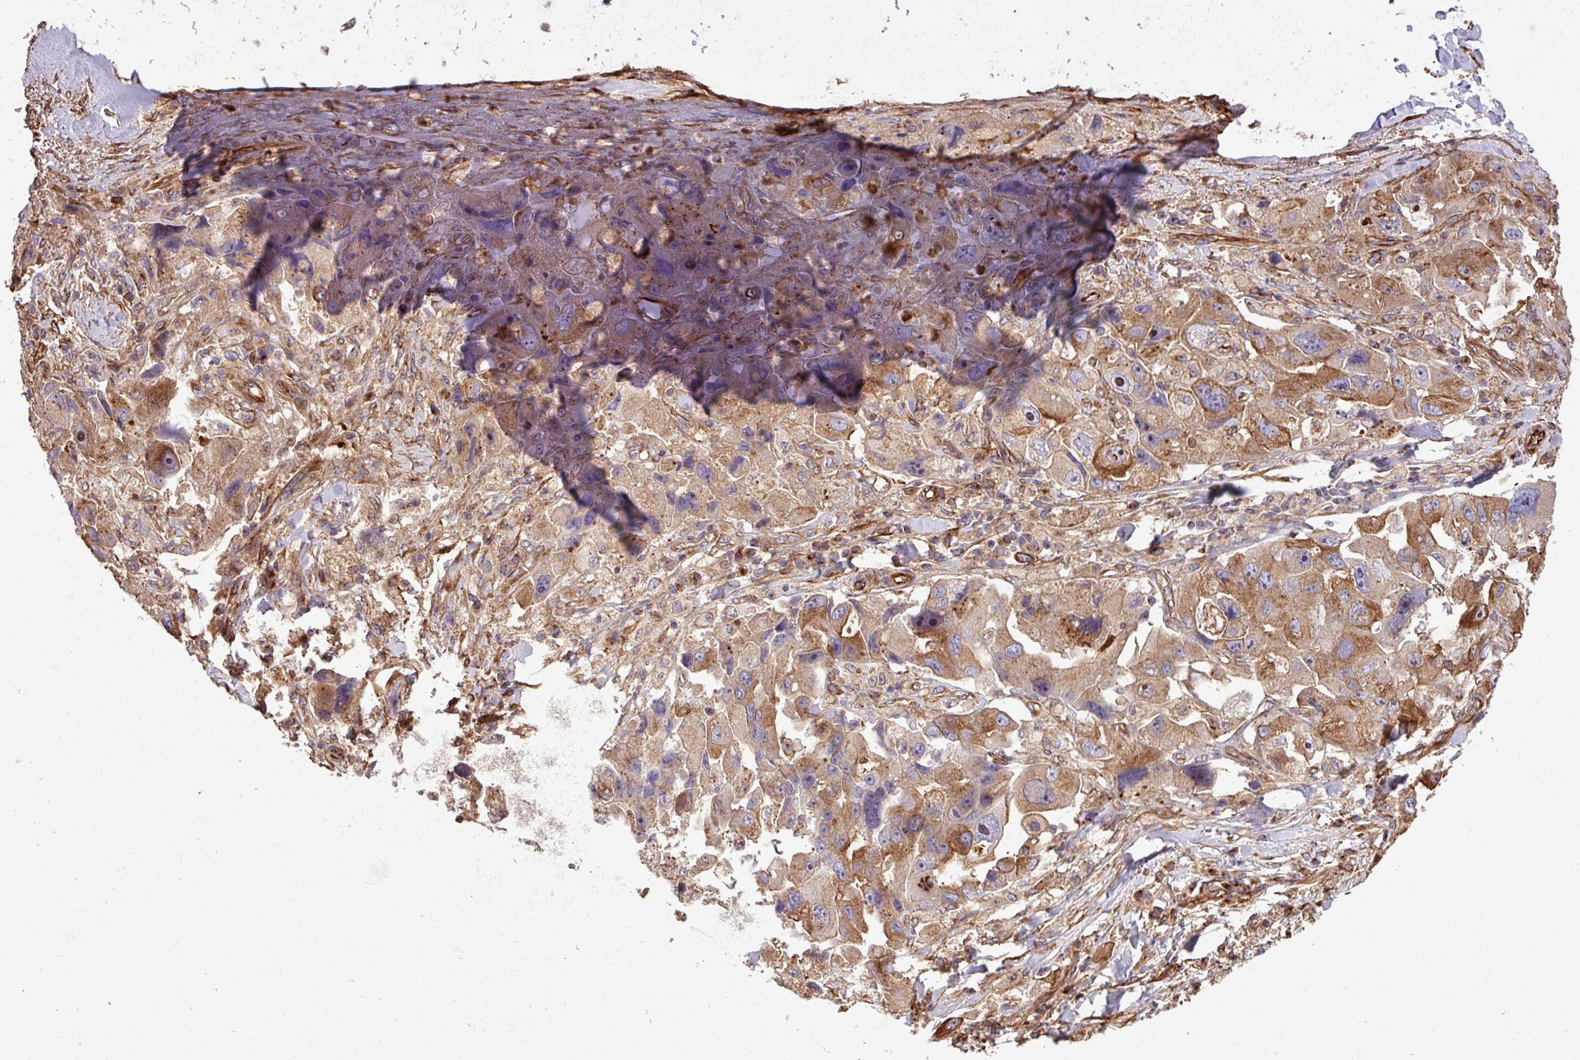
{"staining": {"intensity": "moderate", "quantity": ">75%", "location": "cytoplasmic/membranous"}, "tissue": "lung cancer", "cell_type": "Tumor cells", "image_type": "cancer", "snomed": [{"axis": "morphology", "description": "Adenocarcinoma, NOS"}, {"axis": "topography", "description": "Lung"}], "caption": "Immunohistochemistry (IHC) image of neoplastic tissue: lung adenocarcinoma stained using IHC reveals medium levels of moderate protein expression localized specifically in the cytoplasmic/membranous of tumor cells, appearing as a cytoplasmic/membranous brown color.", "gene": "ZNF300", "patient": {"sex": "female", "age": 54}}